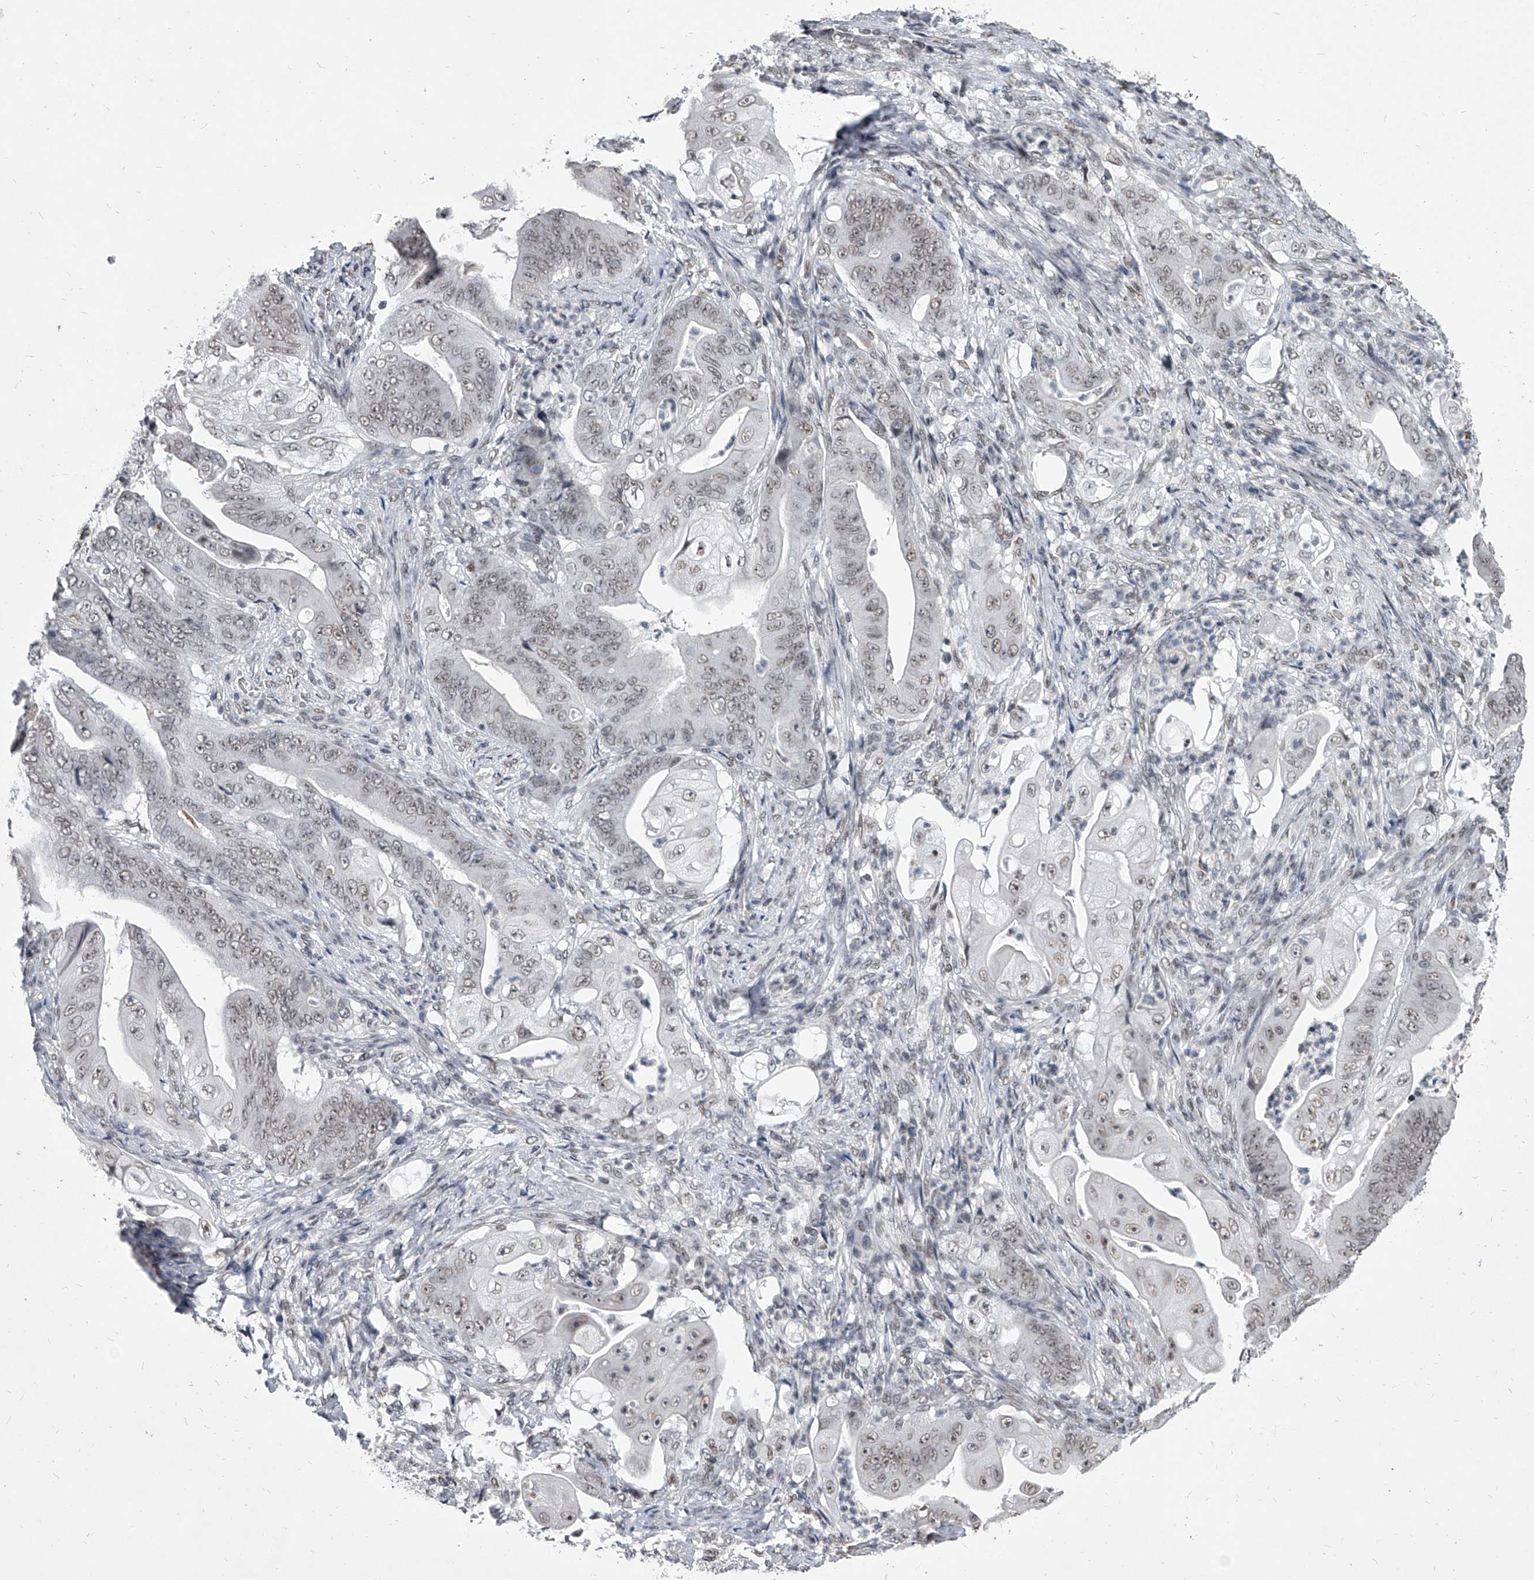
{"staining": {"intensity": "weak", "quantity": "25%-75%", "location": "nuclear"}, "tissue": "stomach cancer", "cell_type": "Tumor cells", "image_type": "cancer", "snomed": [{"axis": "morphology", "description": "Adenocarcinoma, NOS"}, {"axis": "topography", "description": "Stomach"}], "caption": "Approximately 25%-75% of tumor cells in human adenocarcinoma (stomach) reveal weak nuclear protein staining as visualized by brown immunohistochemical staining.", "gene": "PPIL4", "patient": {"sex": "female", "age": 73}}